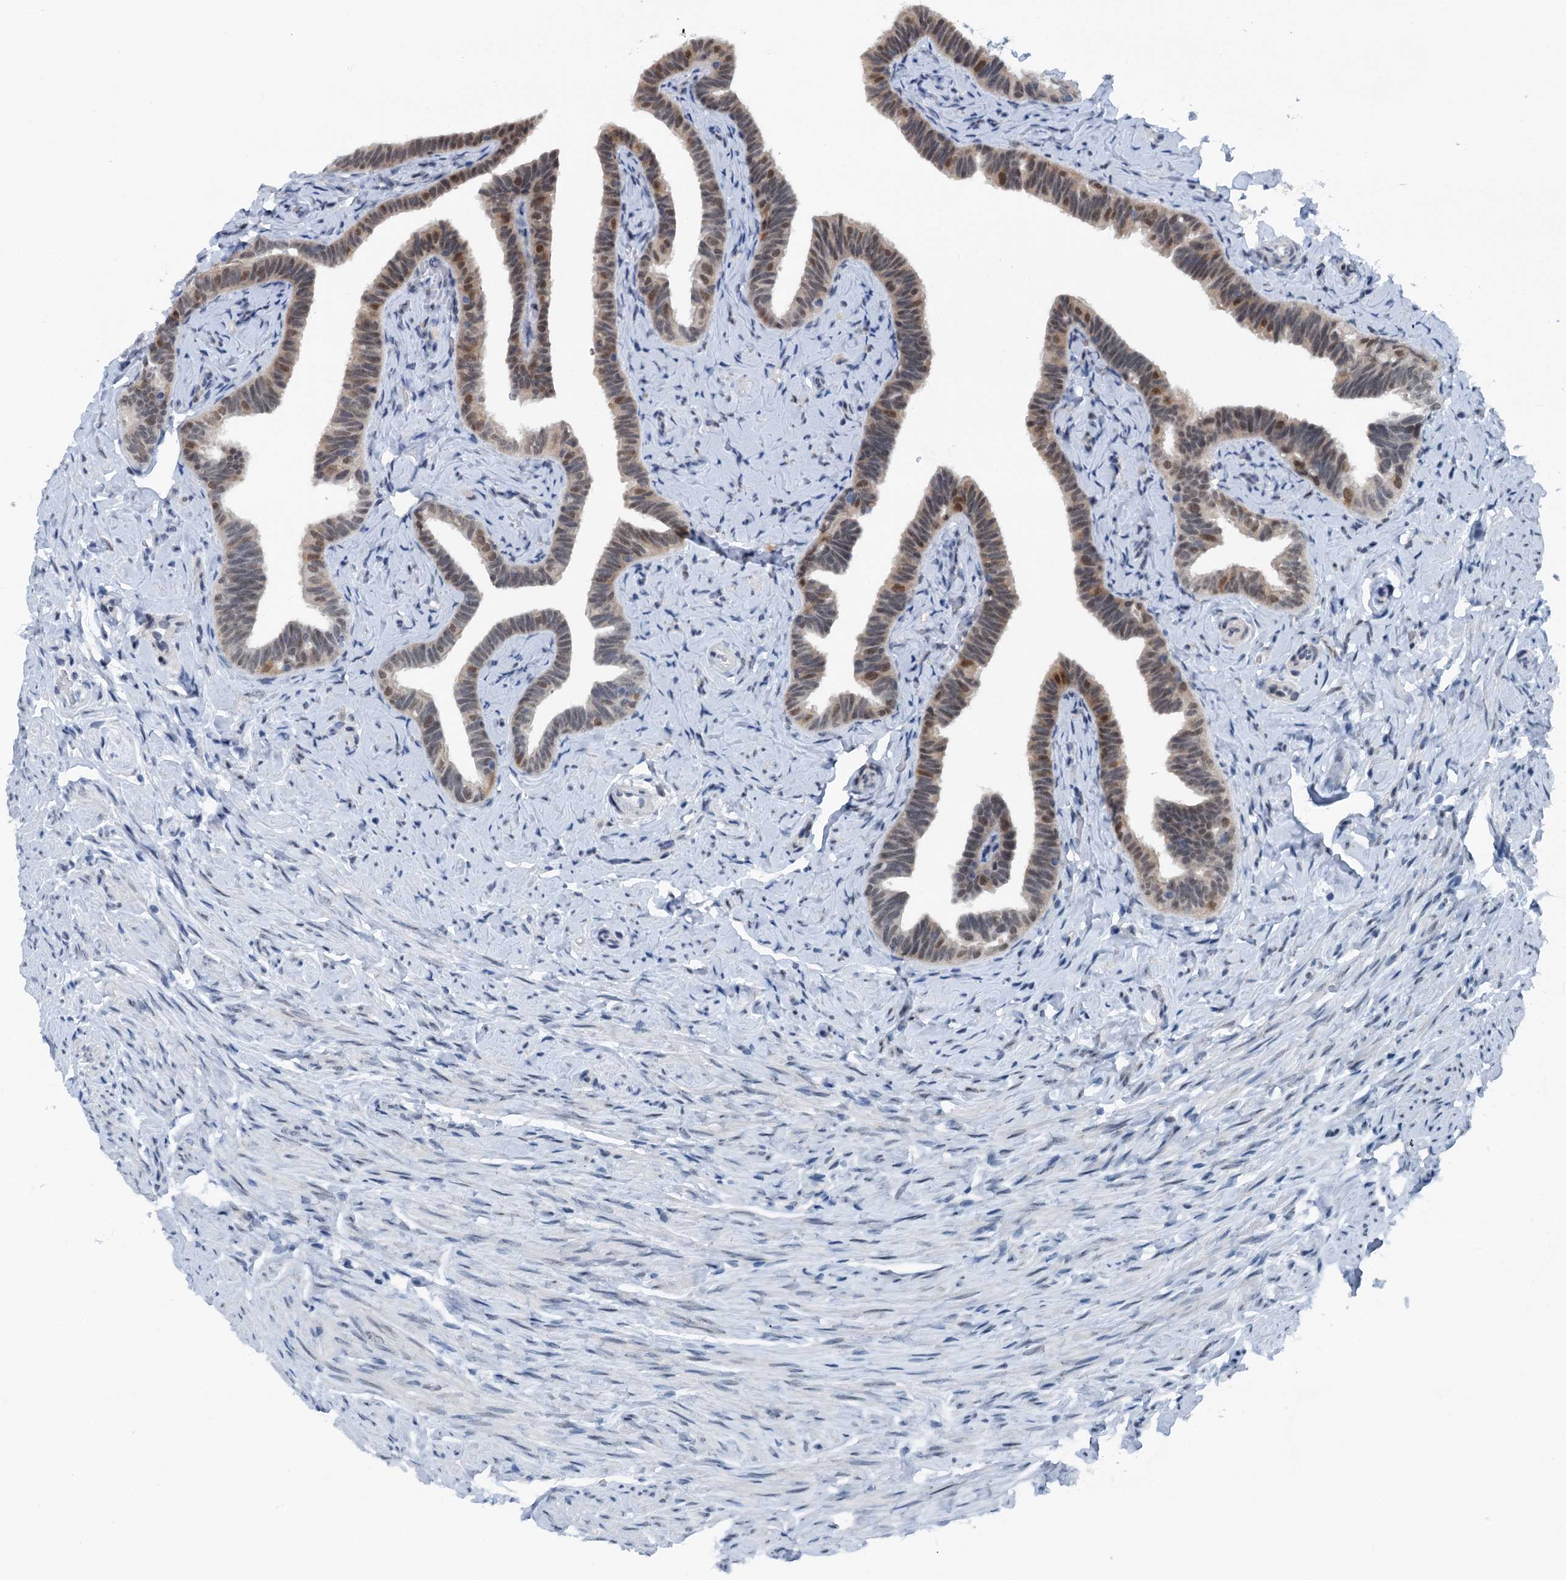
{"staining": {"intensity": "moderate", "quantity": "<25%", "location": "nuclear"}, "tissue": "fallopian tube", "cell_type": "Glandular cells", "image_type": "normal", "snomed": [{"axis": "morphology", "description": "Normal tissue, NOS"}, {"axis": "topography", "description": "Fallopian tube"}], "caption": "Immunohistochemistry (IHC) photomicrograph of normal fallopian tube stained for a protein (brown), which demonstrates low levels of moderate nuclear expression in approximately <25% of glandular cells.", "gene": "TRPT1", "patient": {"sex": "female", "age": 39}}